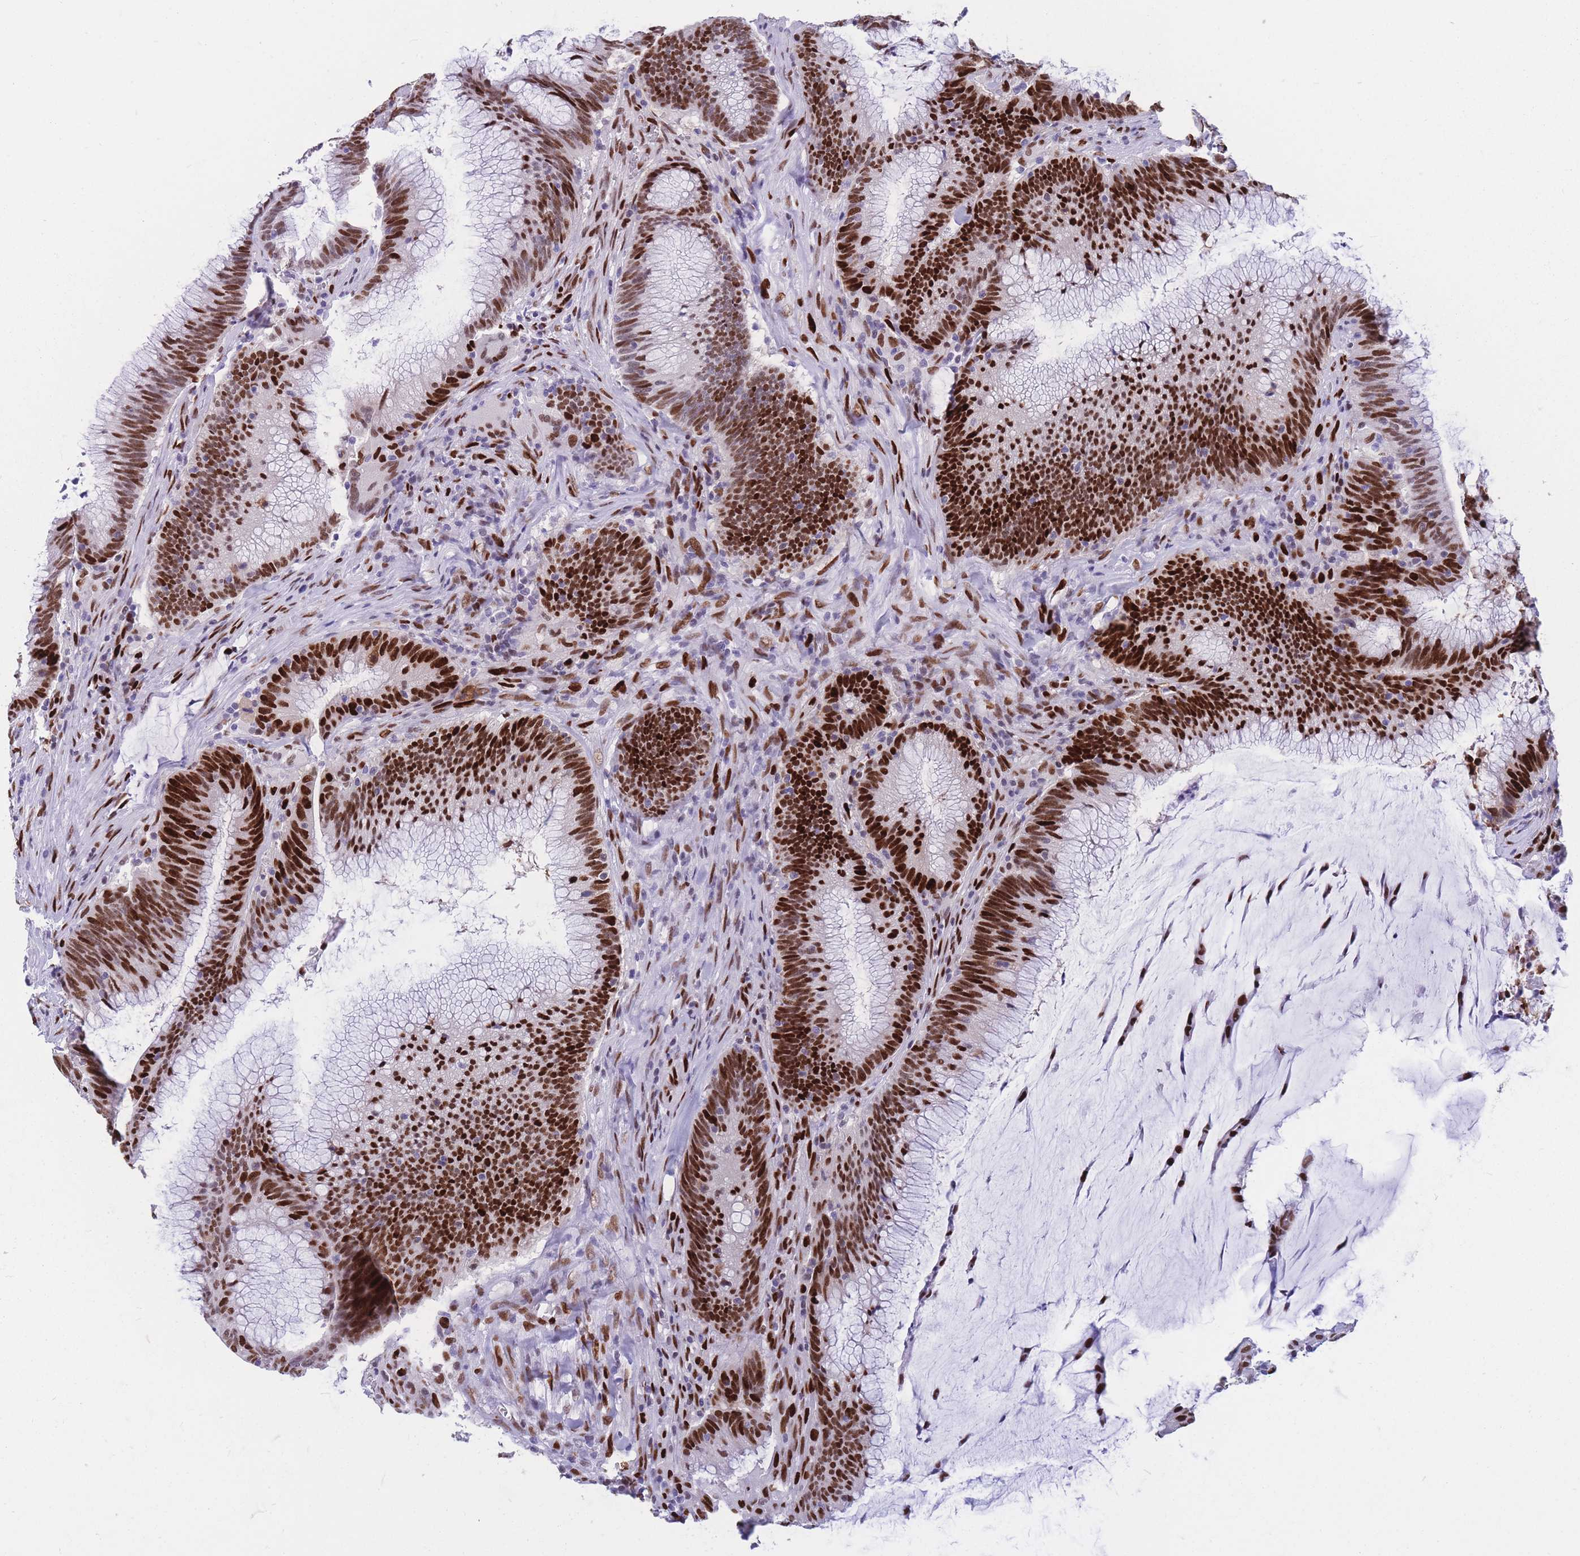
{"staining": {"intensity": "strong", "quantity": ">75%", "location": "nuclear"}, "tissue": "colorectal cancer", "cell_type": "Tumor cells", "image_type": "cancer", "snomed": [{"axis": "morphology", "description": "Adenocarcinoma, NOS"}, {"axis": "topography", "description": "Rectum"}], "caption": "Immunohistochemistry photomicrograph of colorectal adenocarcinoma stained for a protein (brown), which shows high levels of strong nuclear positivity in about >75% of tumor cells.", "gene": "NASP", "patient": {"sex": "female", "age": 77}}